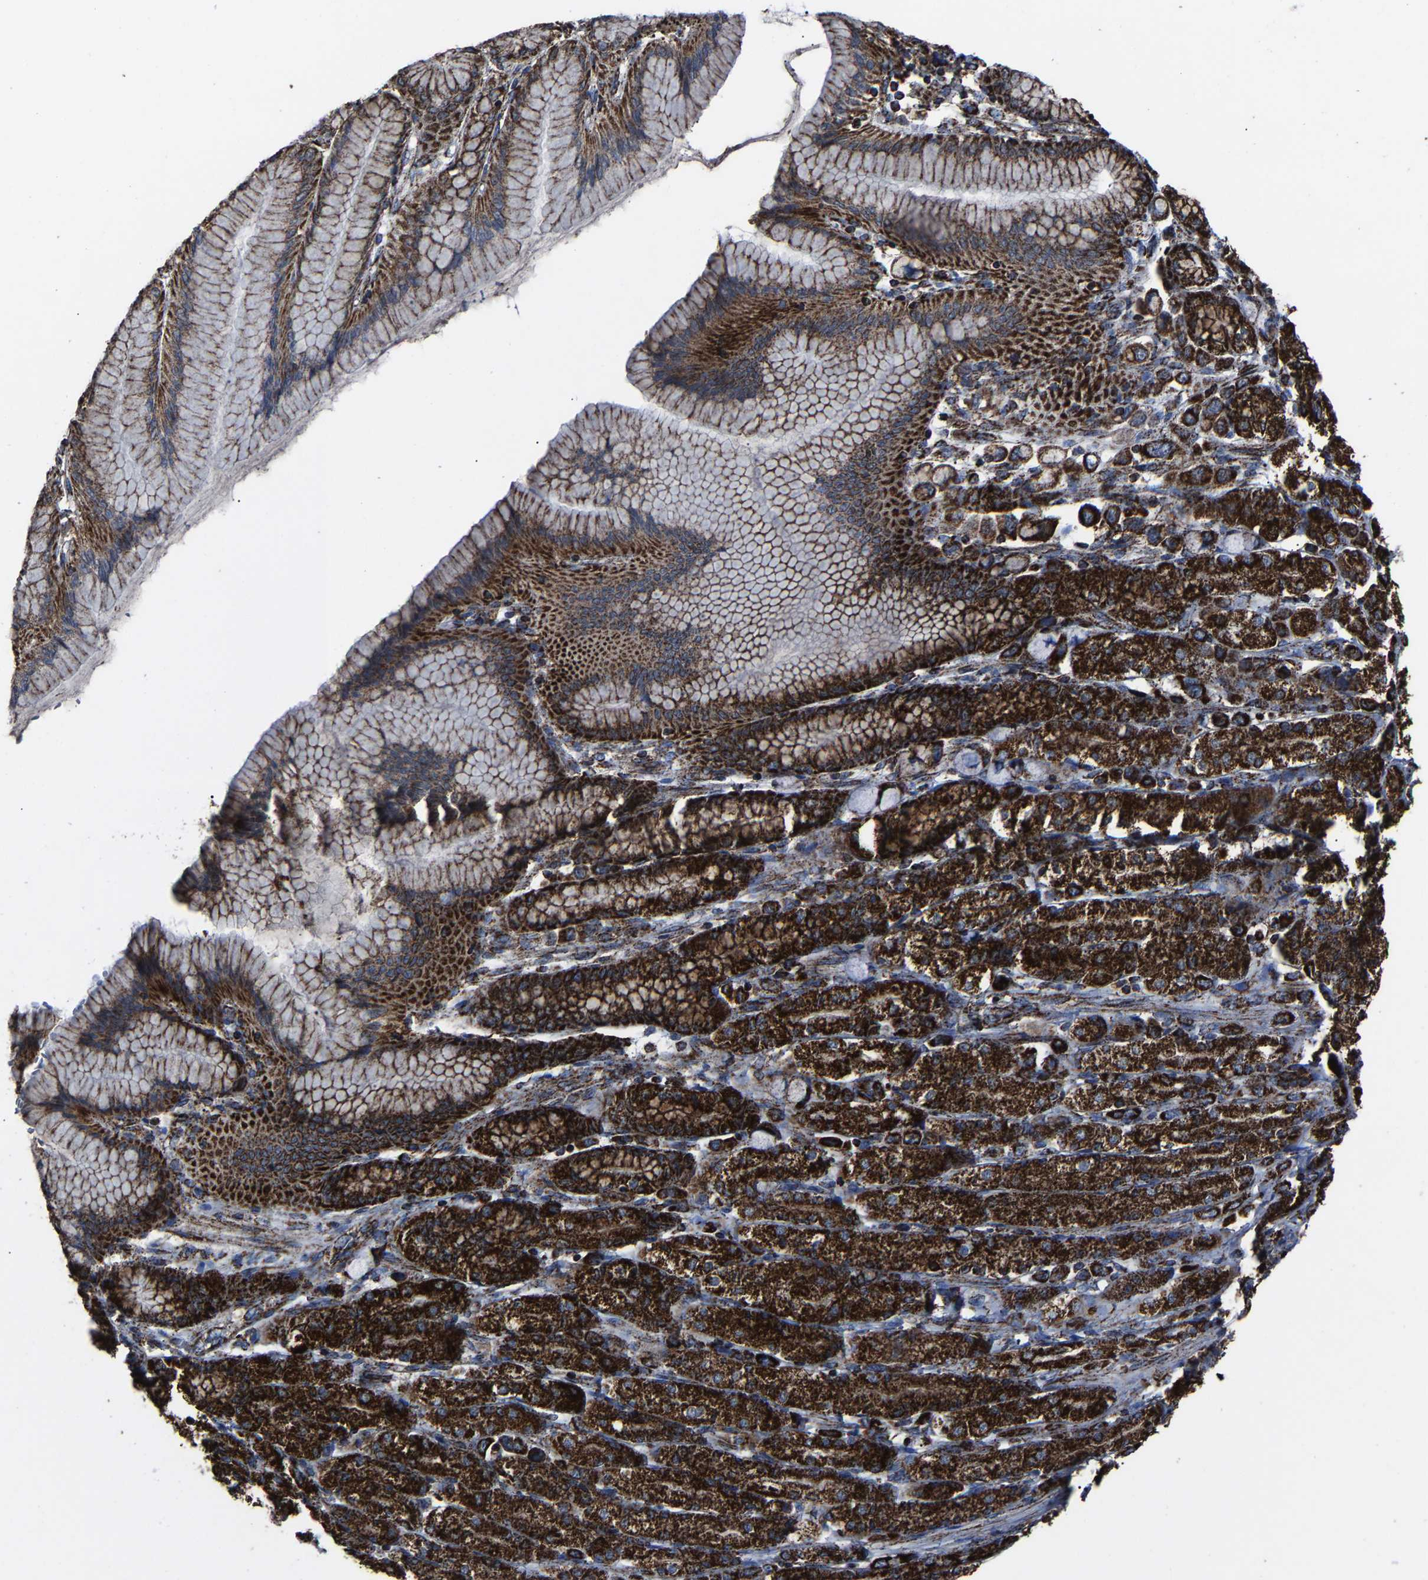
{"staining": {"intensity": "strong", "quantity": ">75%", "location": "cytoplasmic/membranous"}, "tissue": "stomach cancer", "cell_type": "Tumor cells", "image_type": "cancer", "snomed": [{"axis": "morphology", "description": "Adenocarcinoma, NOS"}, {"axis": "topography", "description": "Stomach"}], "caption": "Human stomach adenocarcinoma stained for a protein (brown) demonstrates strong cytoplasmic/membranous positive positivity in approximately >75% of tumor cells.", "gene": "NDUFV3", "patient": {"sex": "female", "age": 65}}